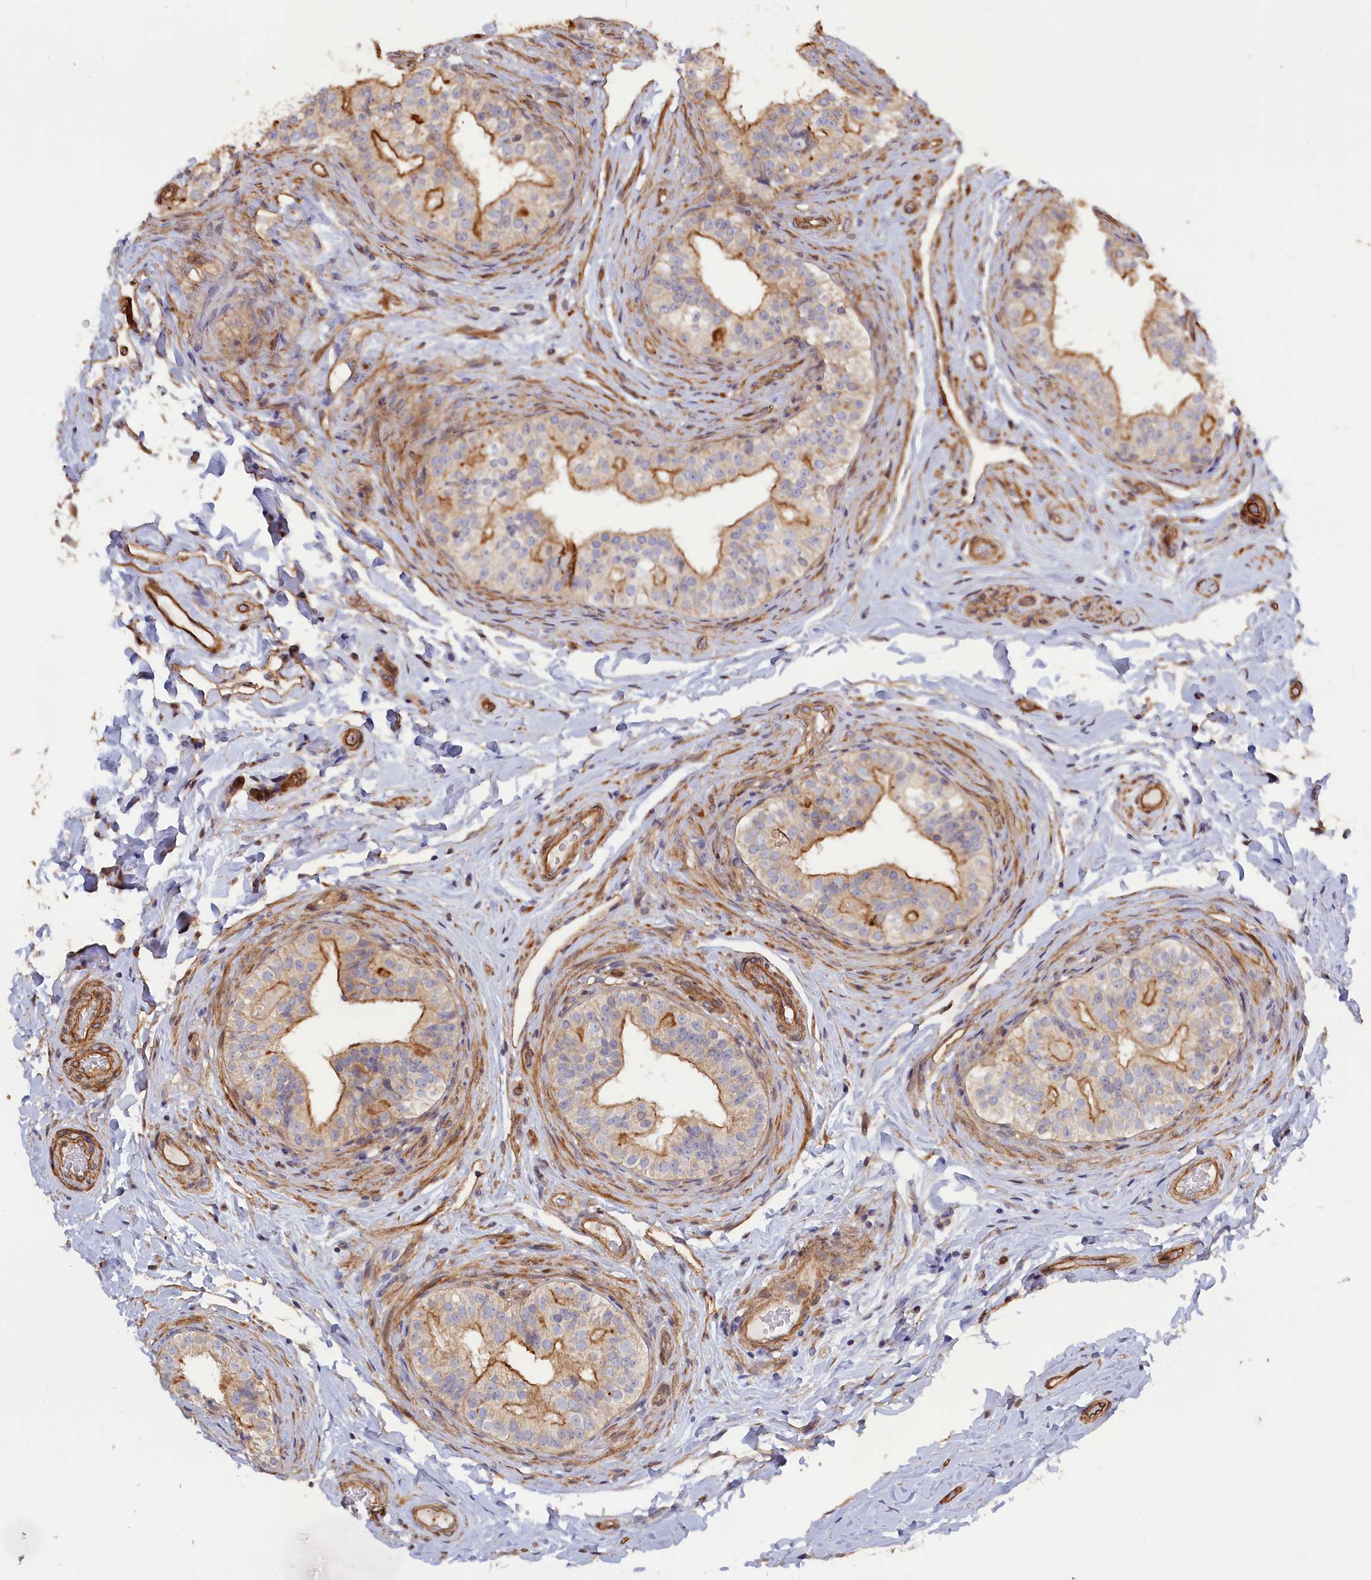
{"staining": {"intensity": "moderate", "quantity": "25%-75%", "location": "cytoplasmic/membranous"}, "tissue": "epididymis", "cell_type": "Glandular cells", "image_type": "normal", "snomed": [{"axis": "morphology", "description": "Normal tissue, NOS"}, {"axis": "topography", "description": "Epididymis"}], "caption": "The image demonstrates staining of unremarkable epididymis, revealing moderate cytoplasmic/membranous protein staining (brown color) within glandular cells.", "gene": "ANKRD27", "patient": {"sex": "male", "age": 49}}